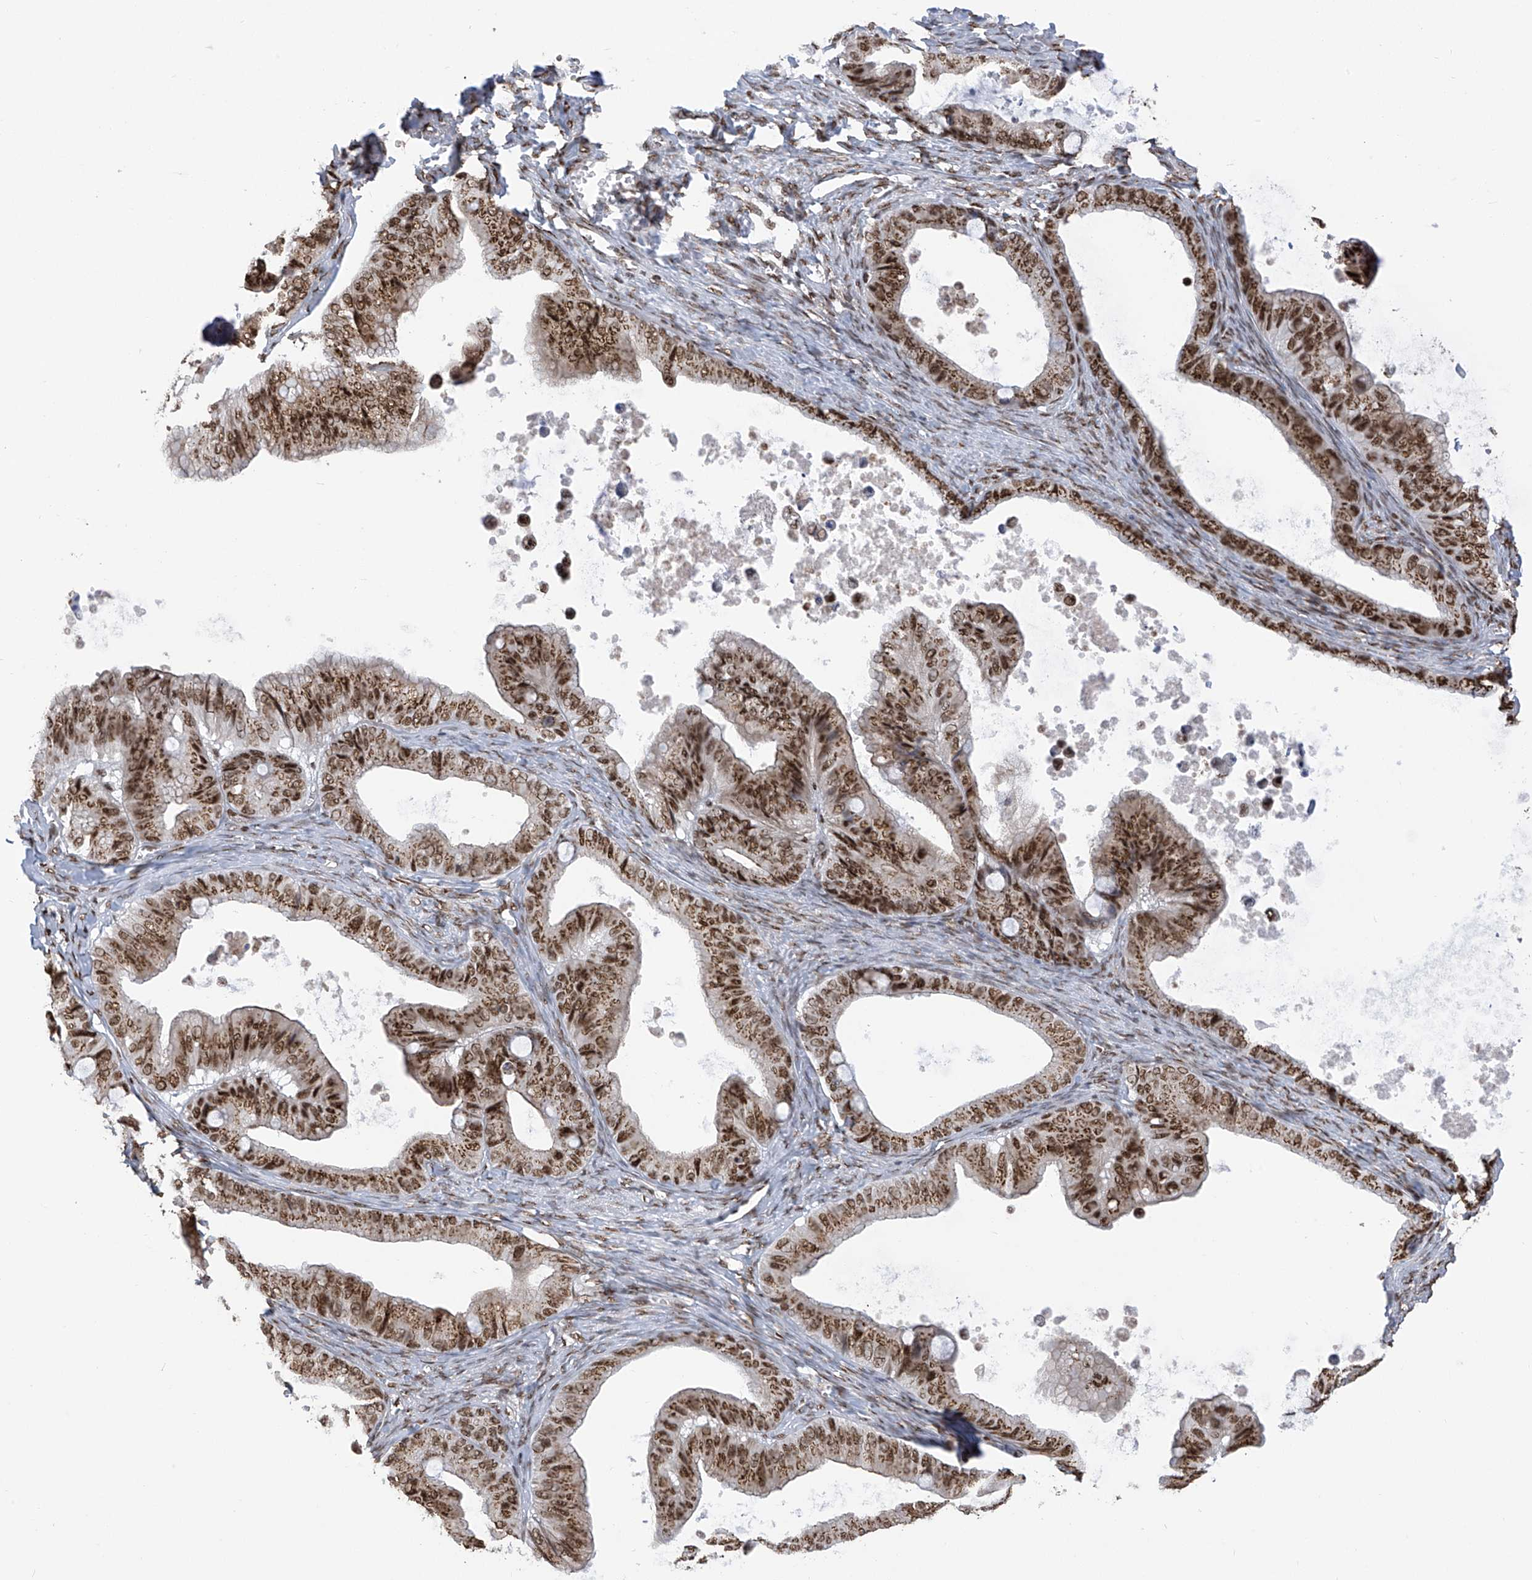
{"staining": {"intensity": "moderate", "quantity": ">75%", "location": "cytoplasmic/membranous,nuclear"}, "tissue": "ovarian cancer", "cell_type": "Tumor cells", "image_type": "cancer", "snomed": [{"axis": "morphology", "description": "Cystadenocarcinoma, mucinous, NOS"}, {"axis": "topography", "description": "Ovary"}], "caption": "Human ovarian cancer (mucinous cystadenocarcinoma) stained for a protein (brown) exhibits moderate cytoplasmic/membranous and nuclear positive expression in approximately >75% of tumor cells.", "gene": "APLF", "patient": {"sex": "female", "age": 71}}